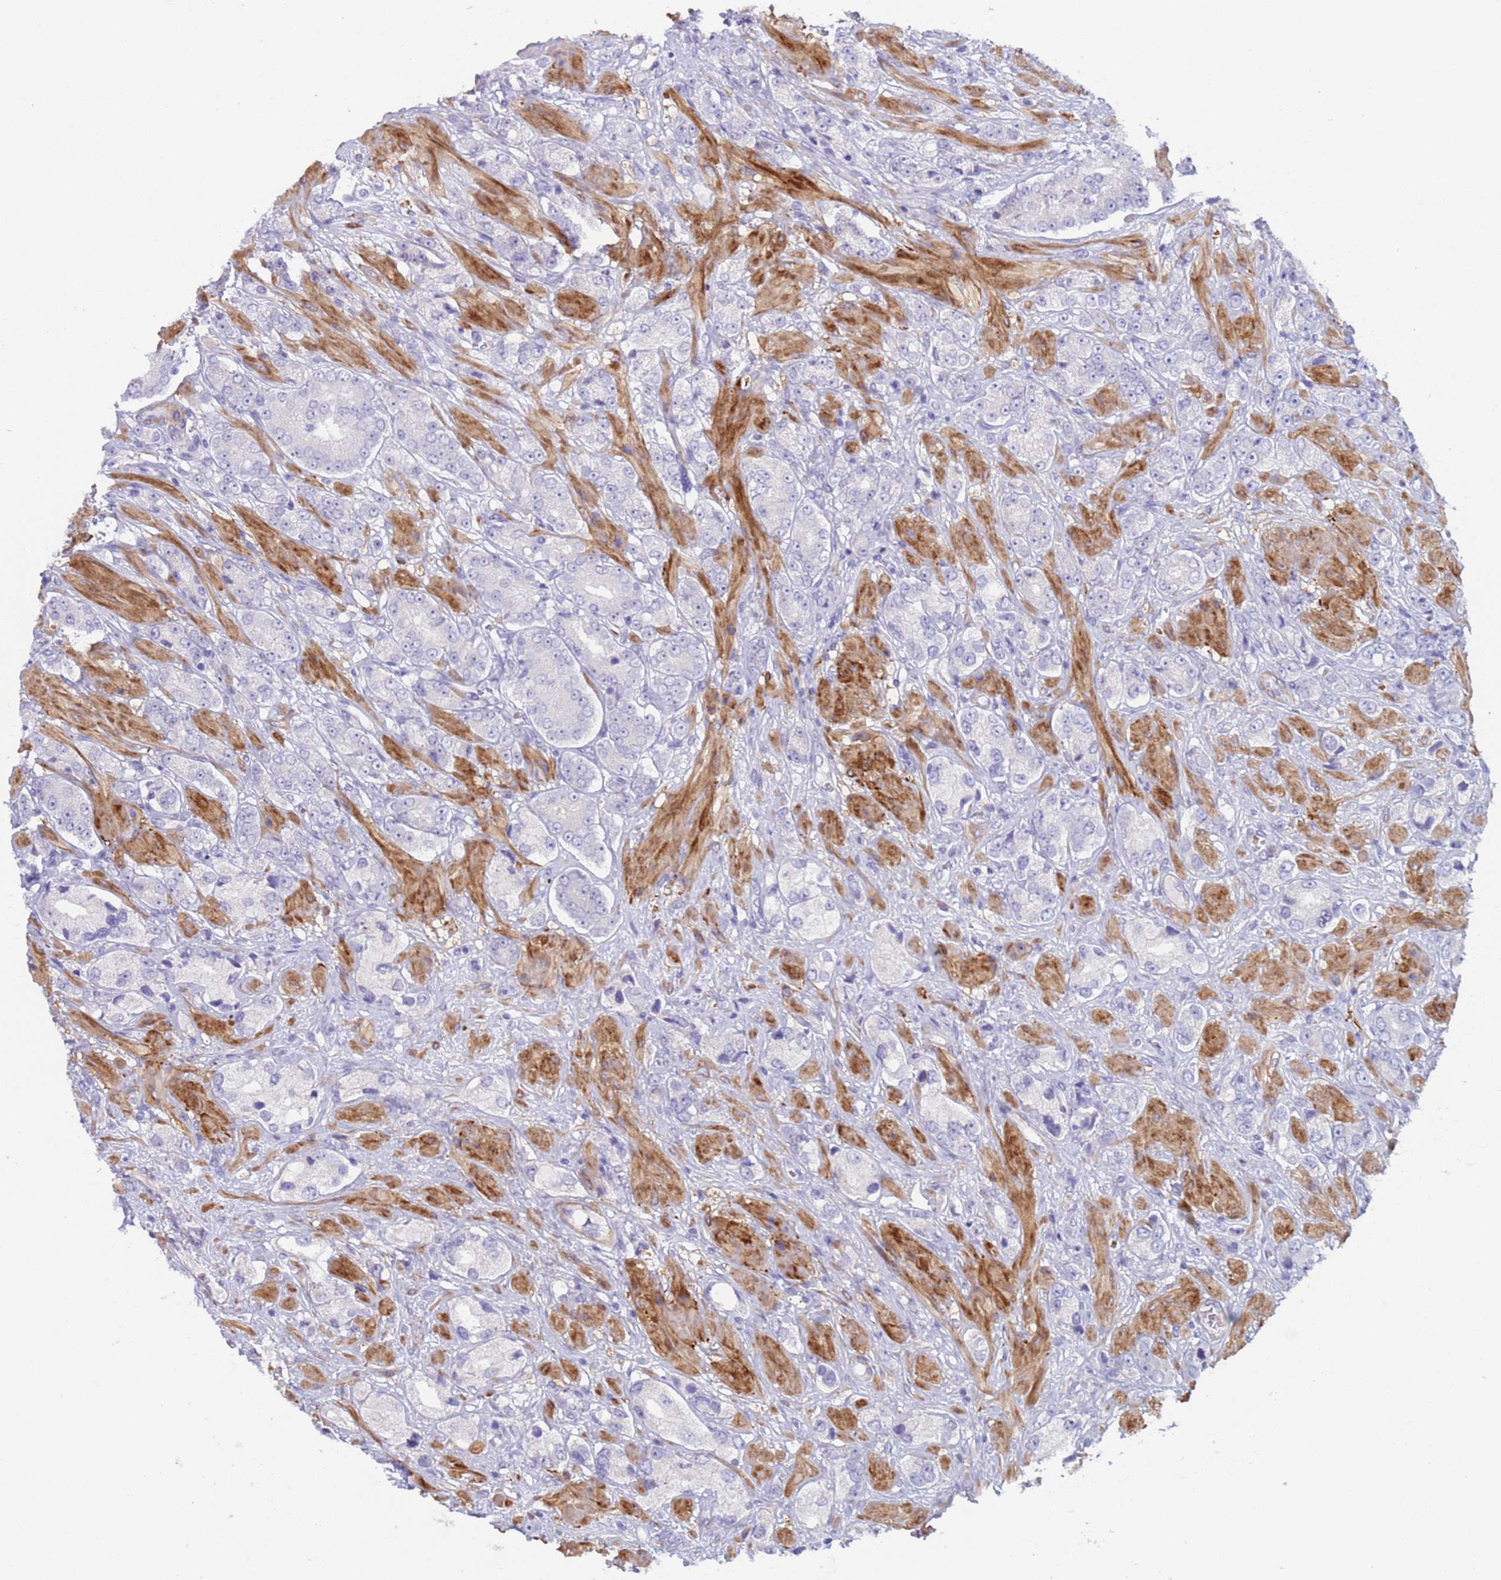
{"staining": {"intensity": "negative", "quantity": "none", "location": "none"}, "tissue": "prostate cancer", "cell_type": "Tumor cells", "image_type": "cancer", "snomed": [{"axis": "morphology", "description": "Adenocarcinoma, High grade"}, {"axis": "topography", "description": "Prostate and seminal vesicle, NOS"}], "caption": "Tumor cells are negative for brown protein staining in high-grade adenocarcinoma (prostate). (Immunohistochemistry, brightfield microscopy, high magnification).", "gene": "KBTBD3", "patient": {"sex": "male", "age": 64}}